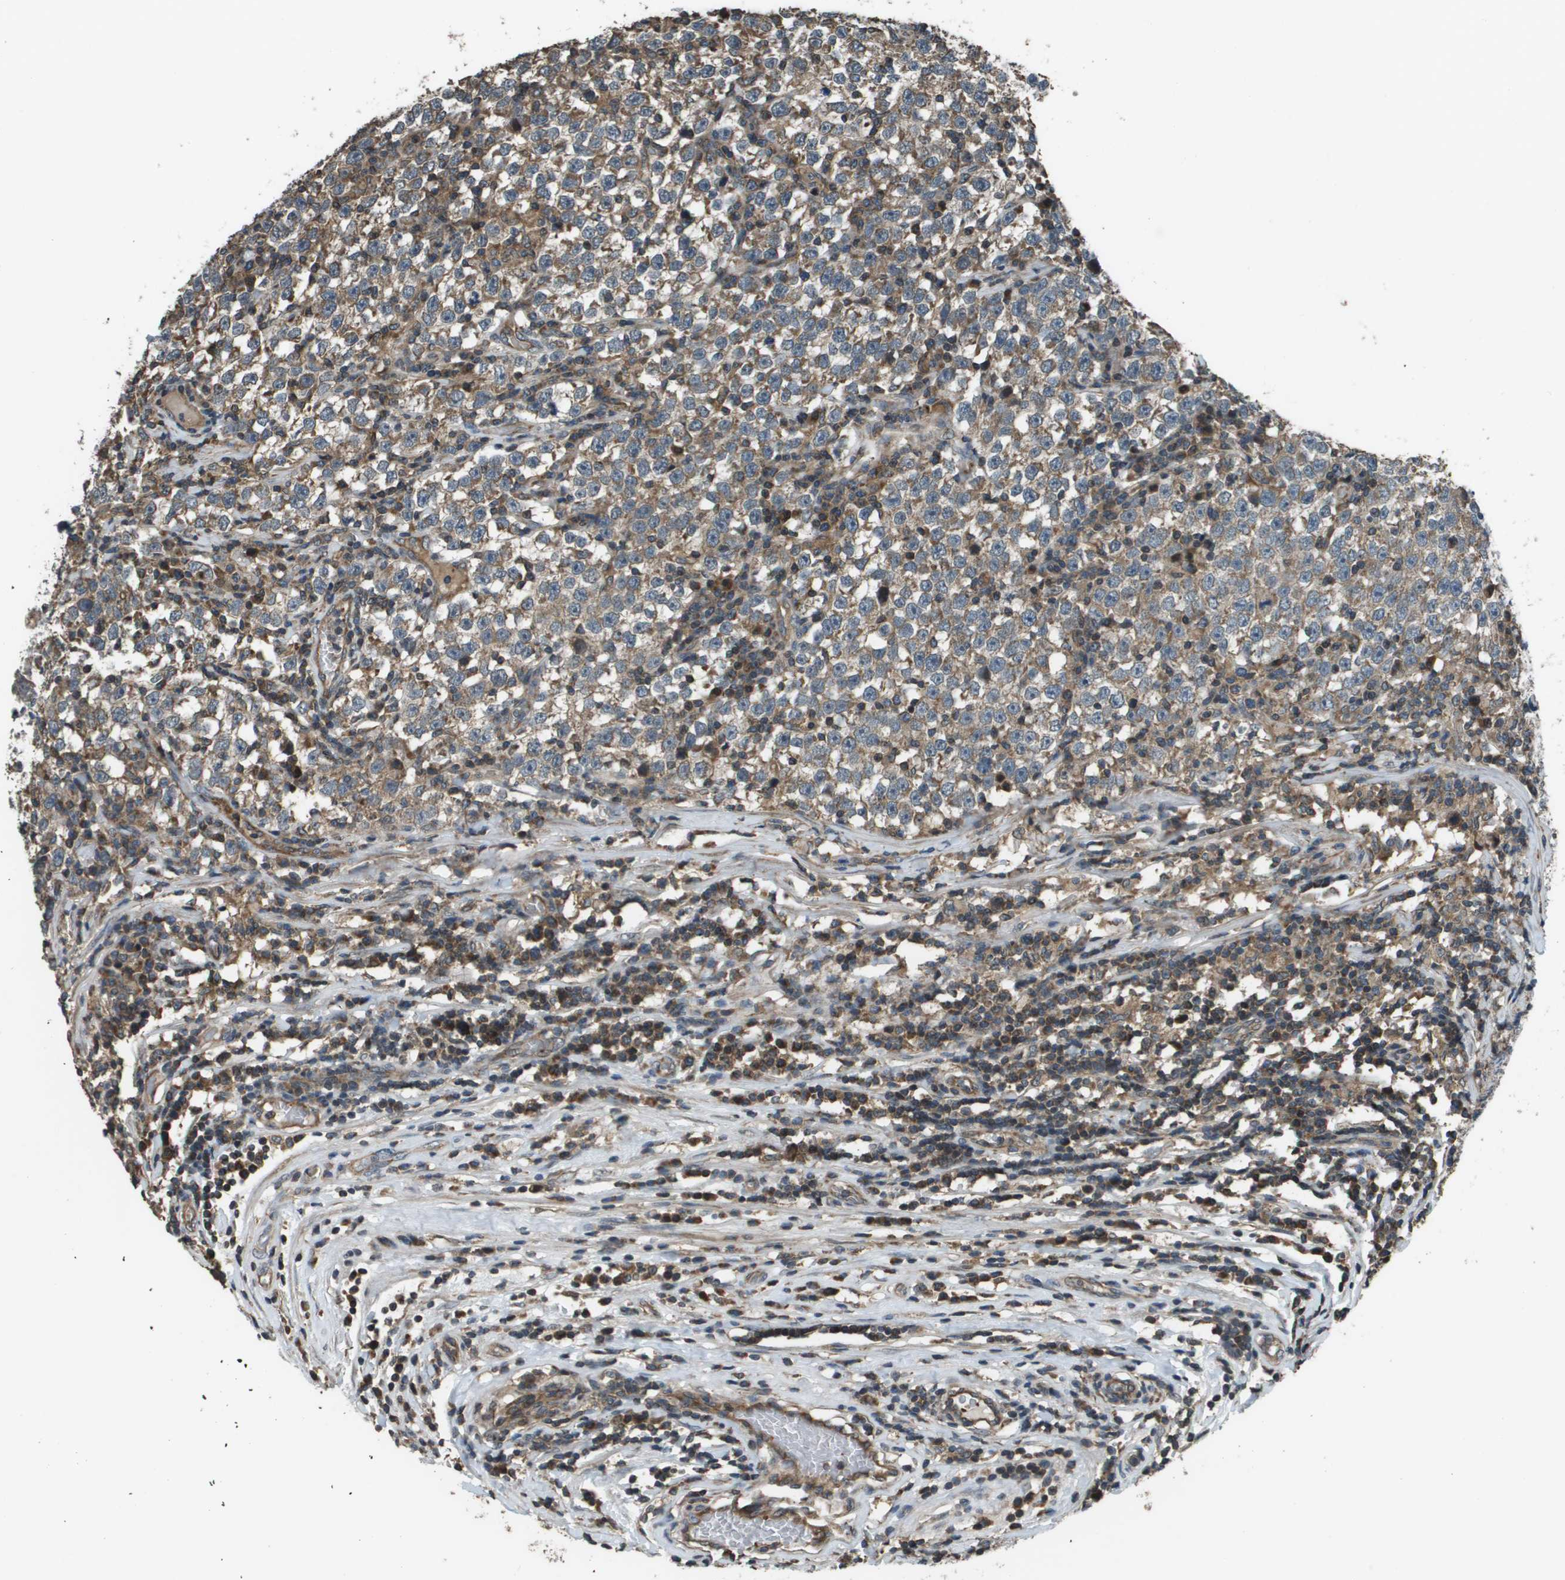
{"staining": {"intensity": "moderate", "quantity": ">75%", "location": "cytoplasmic/membranous"}, "tissue": "testis cancer", "cell_type": "Tumor cells", "image_type": "cancer", "snomed": [{"axis": "morphology", "description": "Seminoma, NOS"}, {"axis": "topography", "description": "Testis"}], "caption": "An IHC photomicrograph of tumor tissue is shown. Protein staining in brown labels moderate cytoplasmic/membranous positivity in seminoma (testis) within tumor cells.", "gene": "PLPBP", "patient": {"sex": "male", "age": 43}}